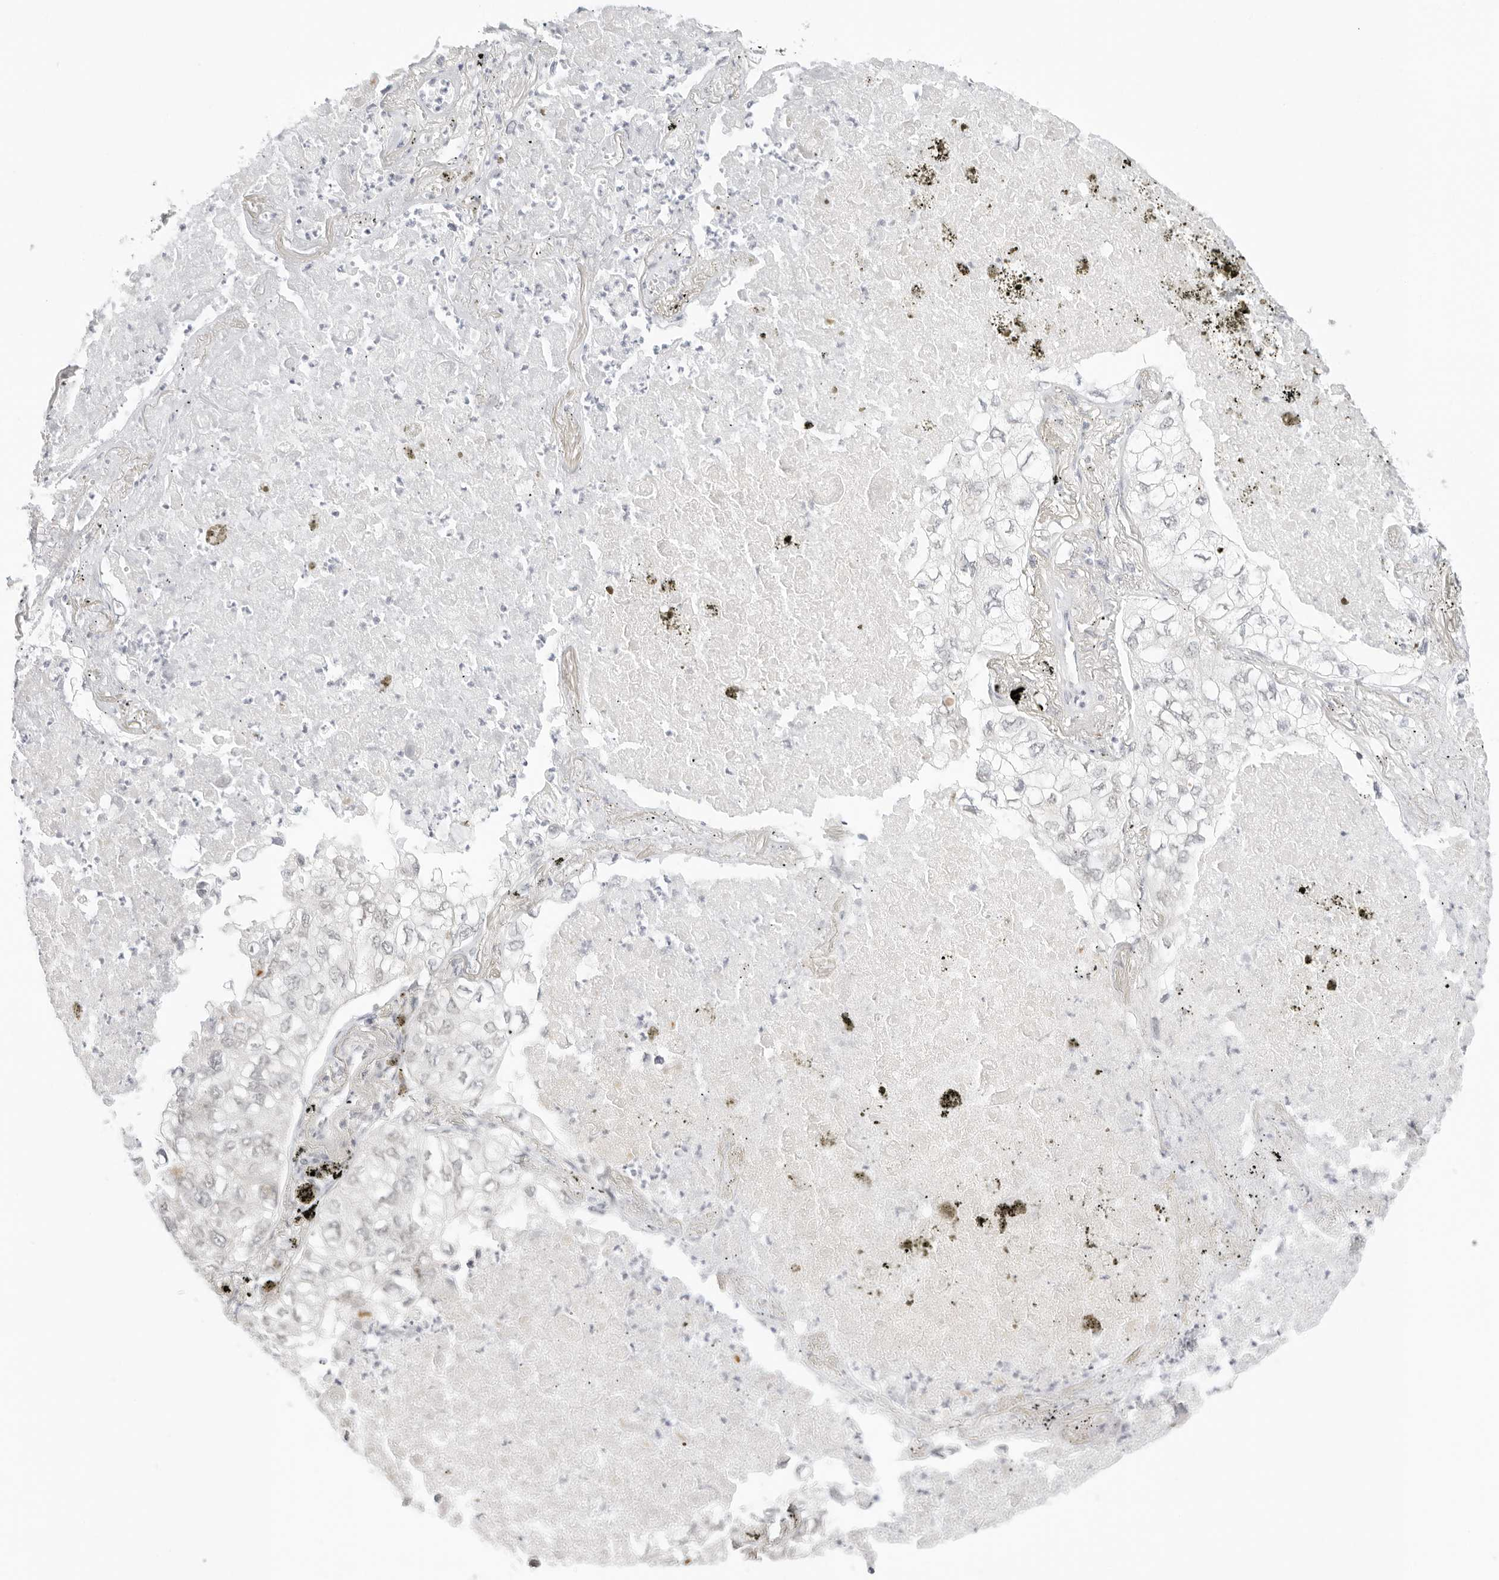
{"staining": {"intensity": "negative", "quantity": "none", "location": "none"}, "tissue": "lung cancer", "cell_type": "Tumor cells", "image_type": "cancer", "snomed": [{"axis": "morphology", "description": "Adenocarcinoma, NOS"}, {"axis": "topography", "description": "Lung"}], "caption": "Immunohistochemistry (IHC) histopathology image of neoplastic tissue: human adenocarcinoma (lung) stained with DAB (3,3'-diaminobenzidine) displays no significant protein positivity in tumor cells.", "gene": "MED18", "patient": {"sex": "male", "age": 65}}